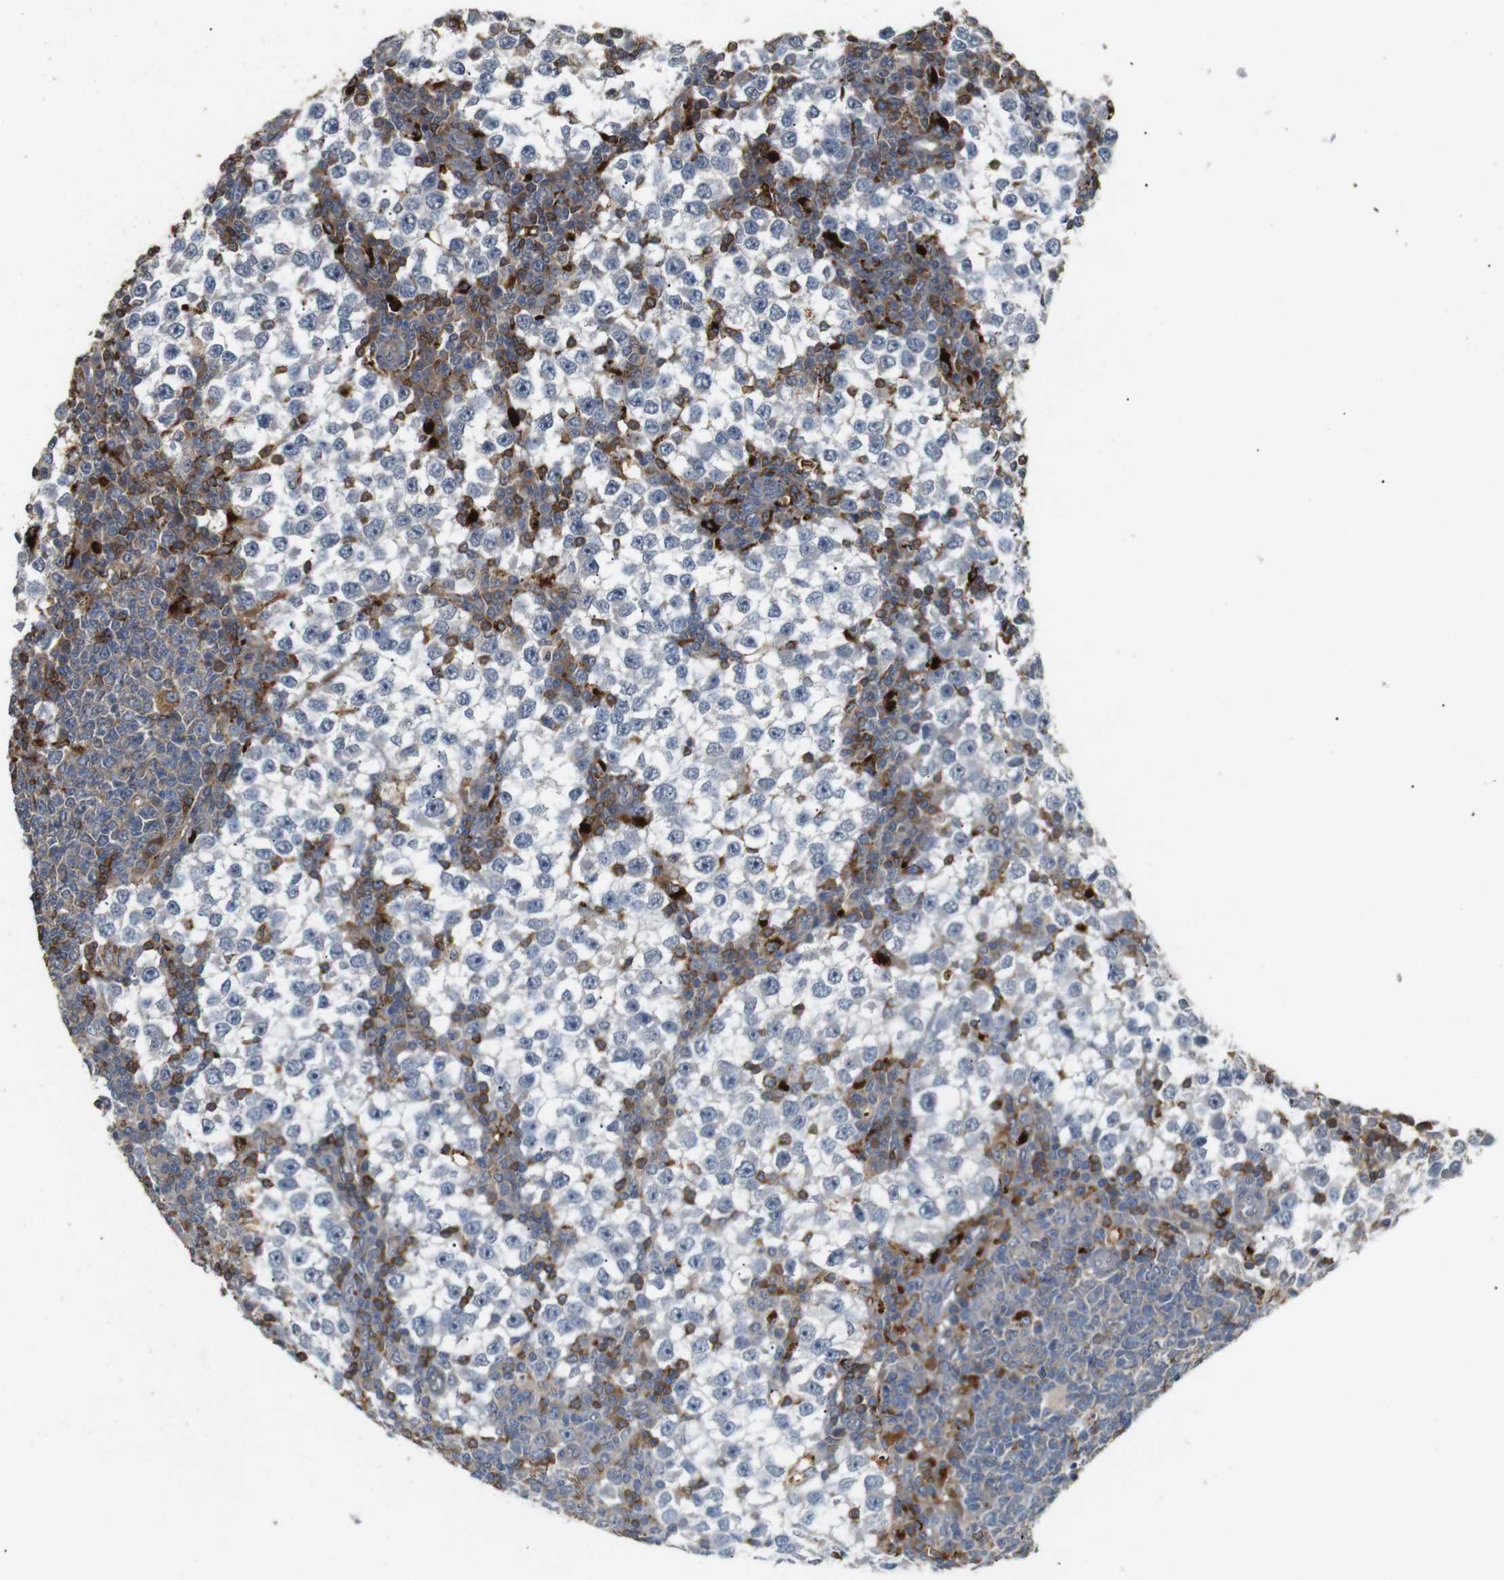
{"staining": {"intensity": "negative", "quantity": "none", "location": "none"}, "tissue": "testis cancer", "cell_type": "Tumor cells", "image_type": "cancer", "snomed": [{"axis": "morphology", "description": "Seminoma, NOS"}, {"axis": "topography", "description": "Testis"}], "caption": "Immunohistochemistry photomicrograph of neoplastic tissue: testis cancer (seminoma) stained with DAB (3,3'-diaminobenzidine) shows no significant protein expression in tumor cells. (IHC, brightfield microscopy, high magnification).", "gene": "KSR1", "patient": {"sex": "male", "age": 65}}